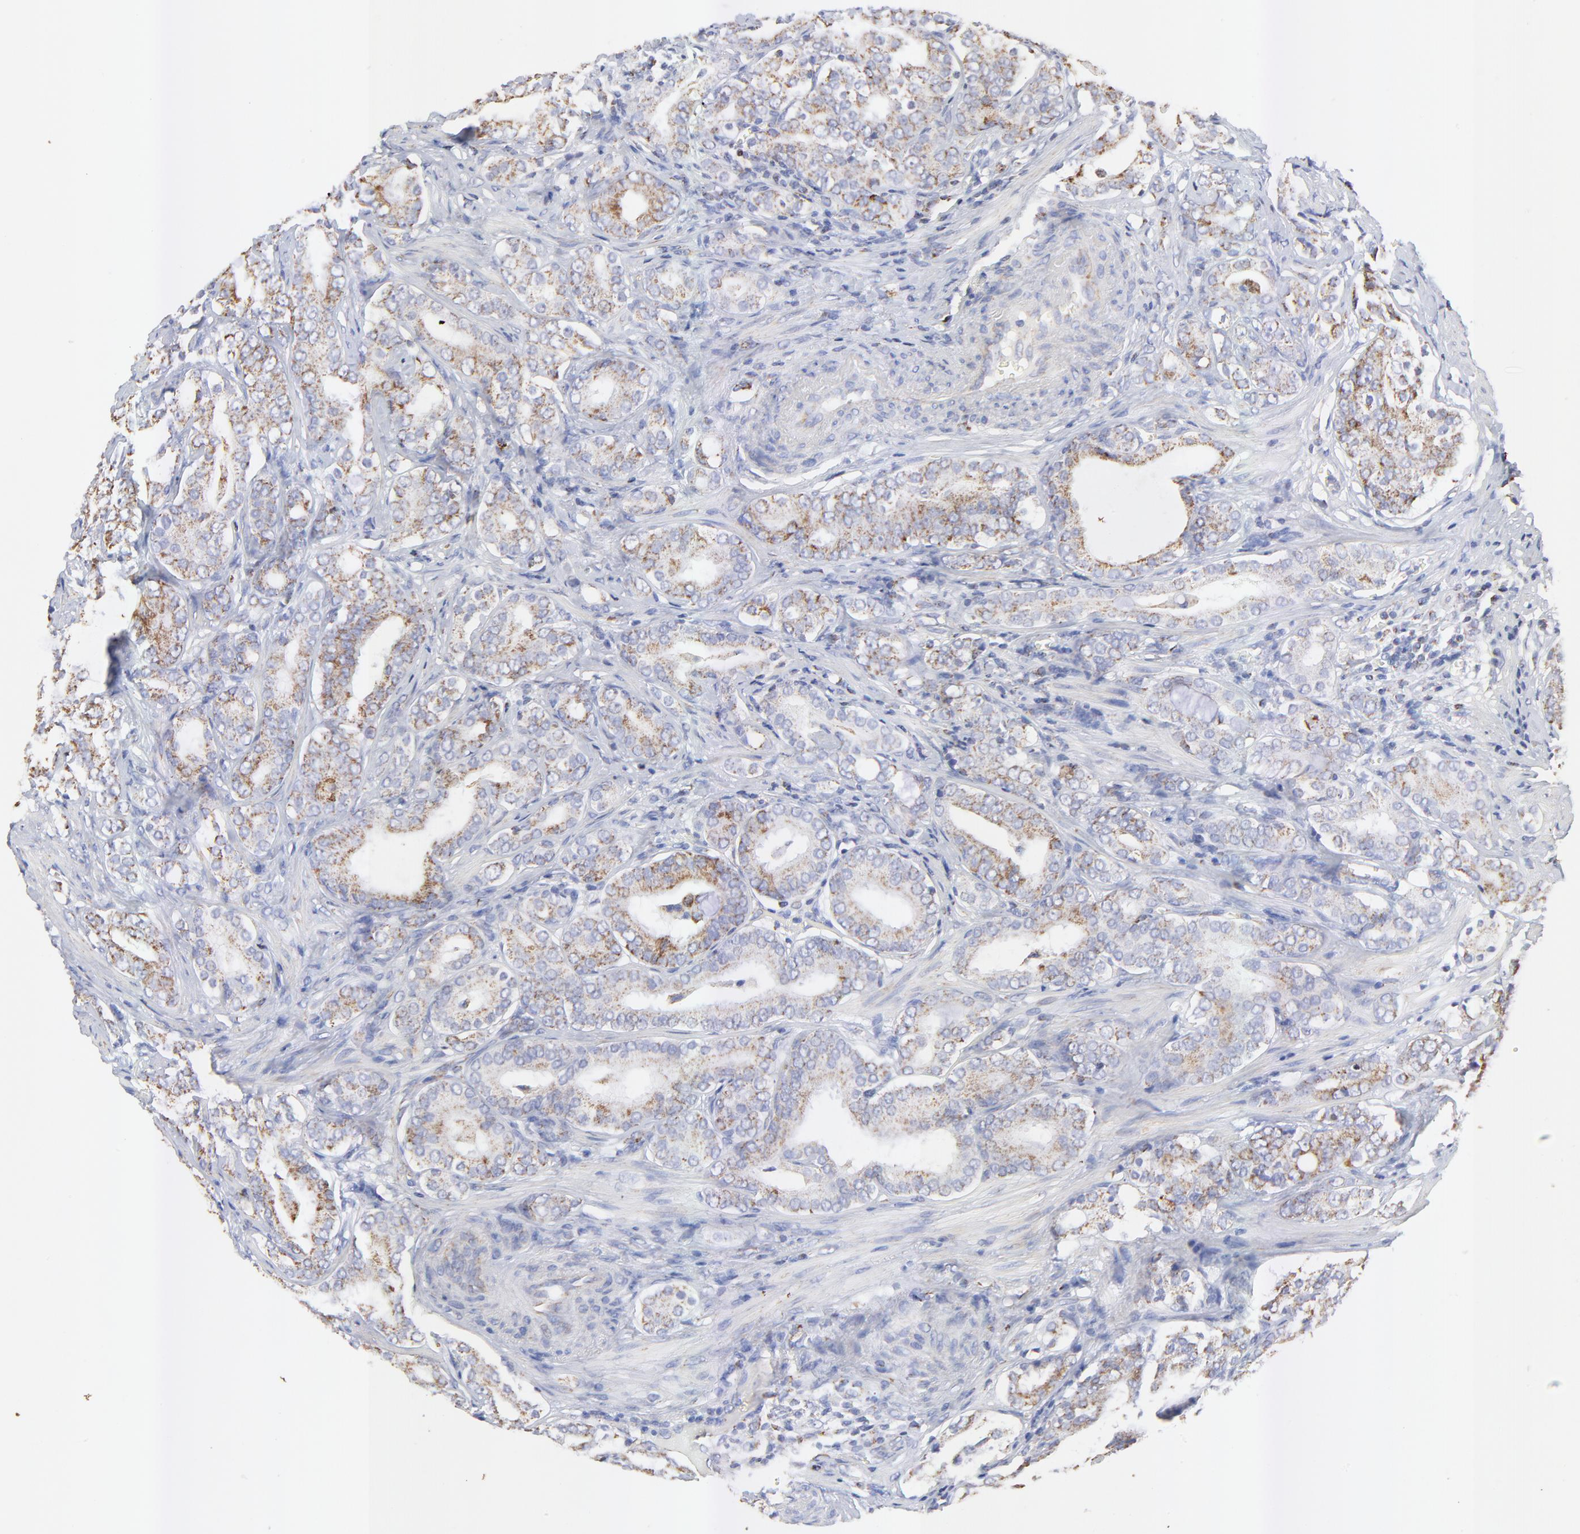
{"staining": {"intensity": "moderate", "quantity": ">75%", "location": "cytoplasmic/membranous"}, "tissue": "prostate cancer", "cell_type": "Tumor cells", "image_type": "cancer", "snomed": [{"axis": "morphology", "description": "Adenocarcinoma, Low grade"}, {"axis": "topography", "description": "Prostate"}], "caption": "Protein expression analysis of human prostate cancer reveals moderate cytoplasmic/membranous staining in approximately >75% of tumor cells.", "gene": "COX4I1", "patient": {"sex": "male", "age": 59}}